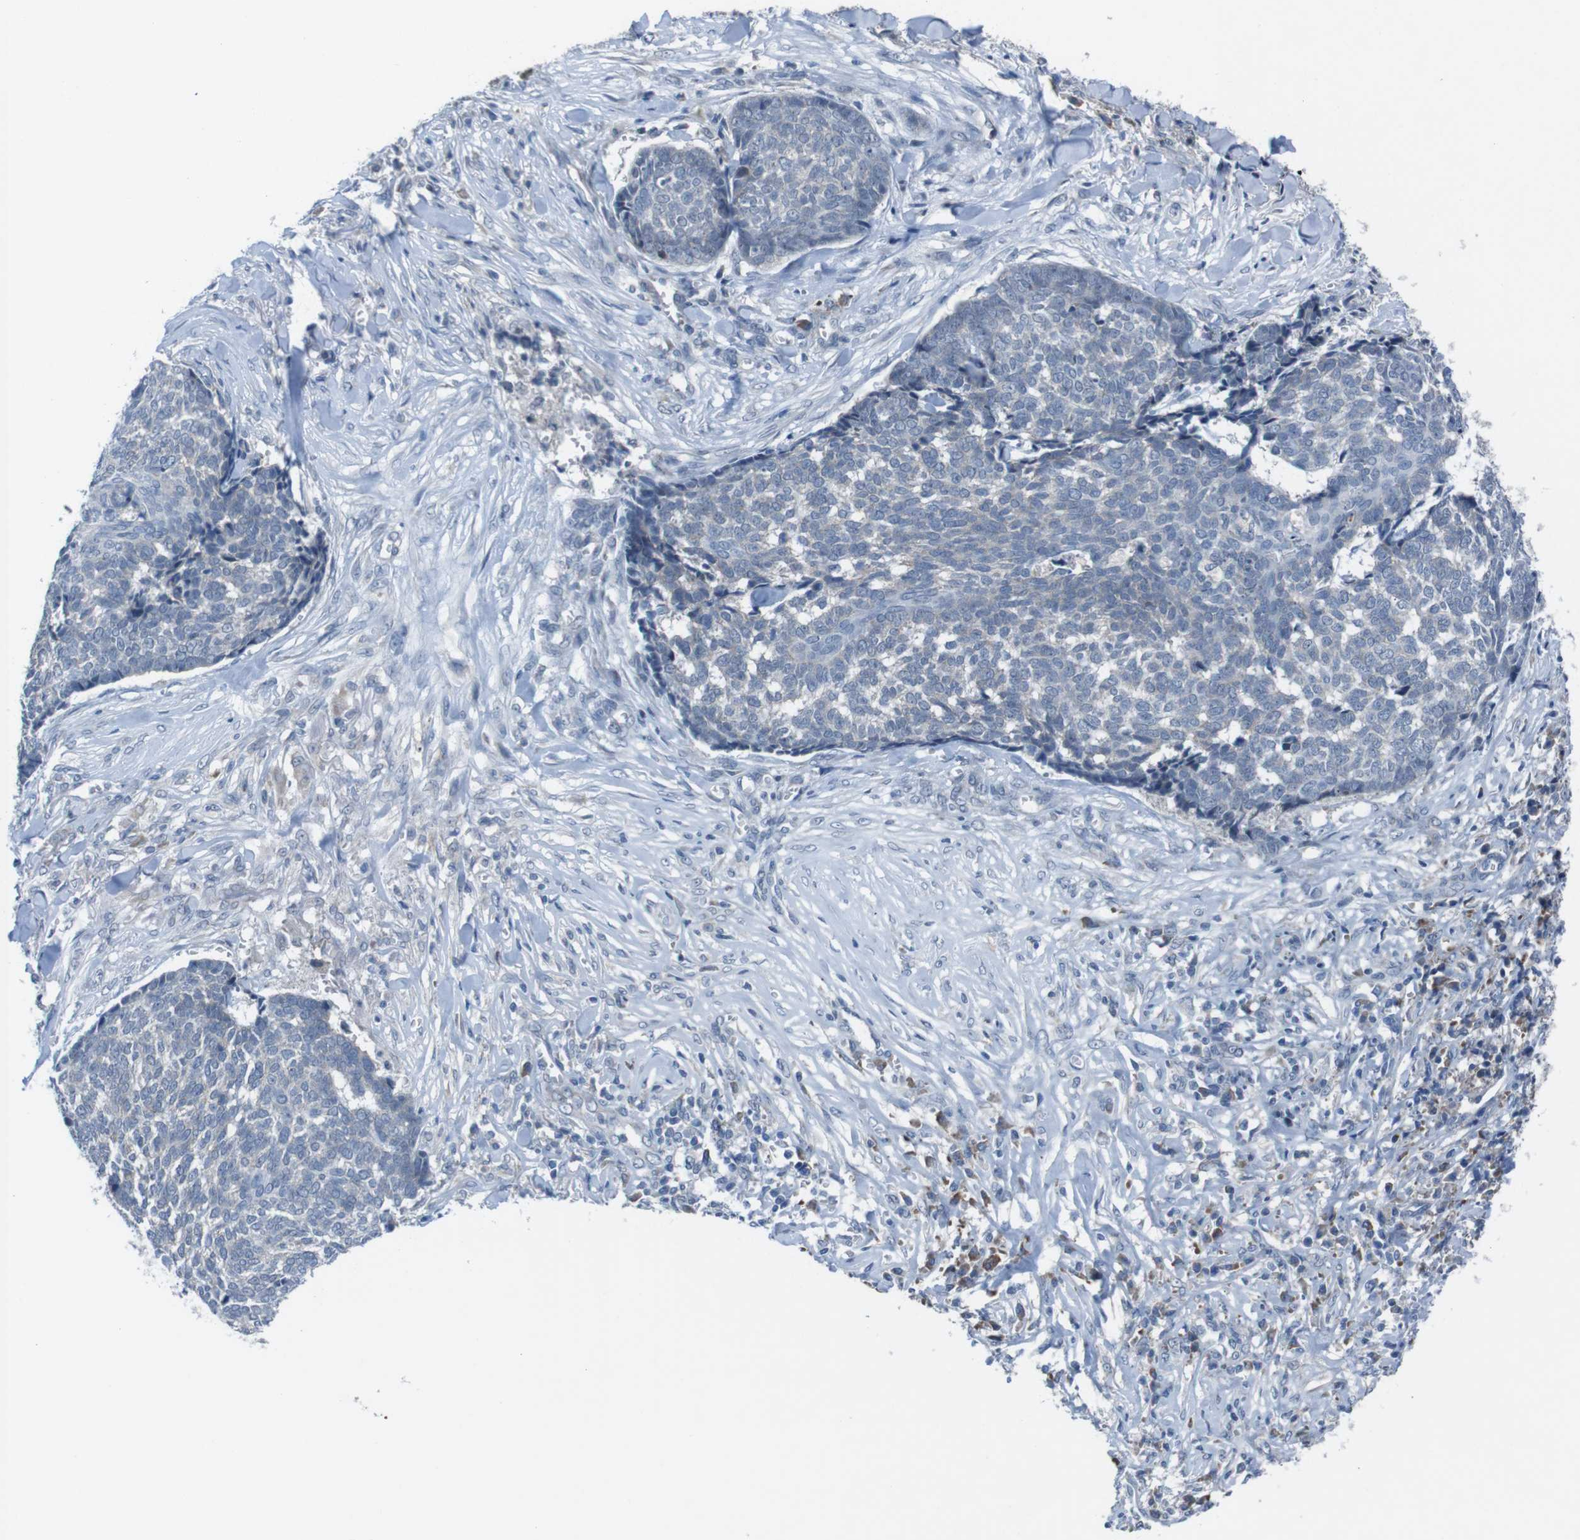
{"staining": {"intensity": "negative", "quantity": "none", "location": "none"}, "tissue": "skin cancer", "cell_type": "Tumor cells", "image_type": "cancer", "snomed": [{"axis": "morphology", "description": "Basal cell carcinoma"}, {"axis": "topography", "description": "Skin"}], "caption": "This photomicrograph is of skin cancer stained with immunohistochemistry (IHC) to label a protein in brown with the nuclei are counter-stained blue. There is no staining in tumor cells. (DAB IHC, high magnification).", "gene": "CDH22", "patient": {"sex": "male", "age": 84}}